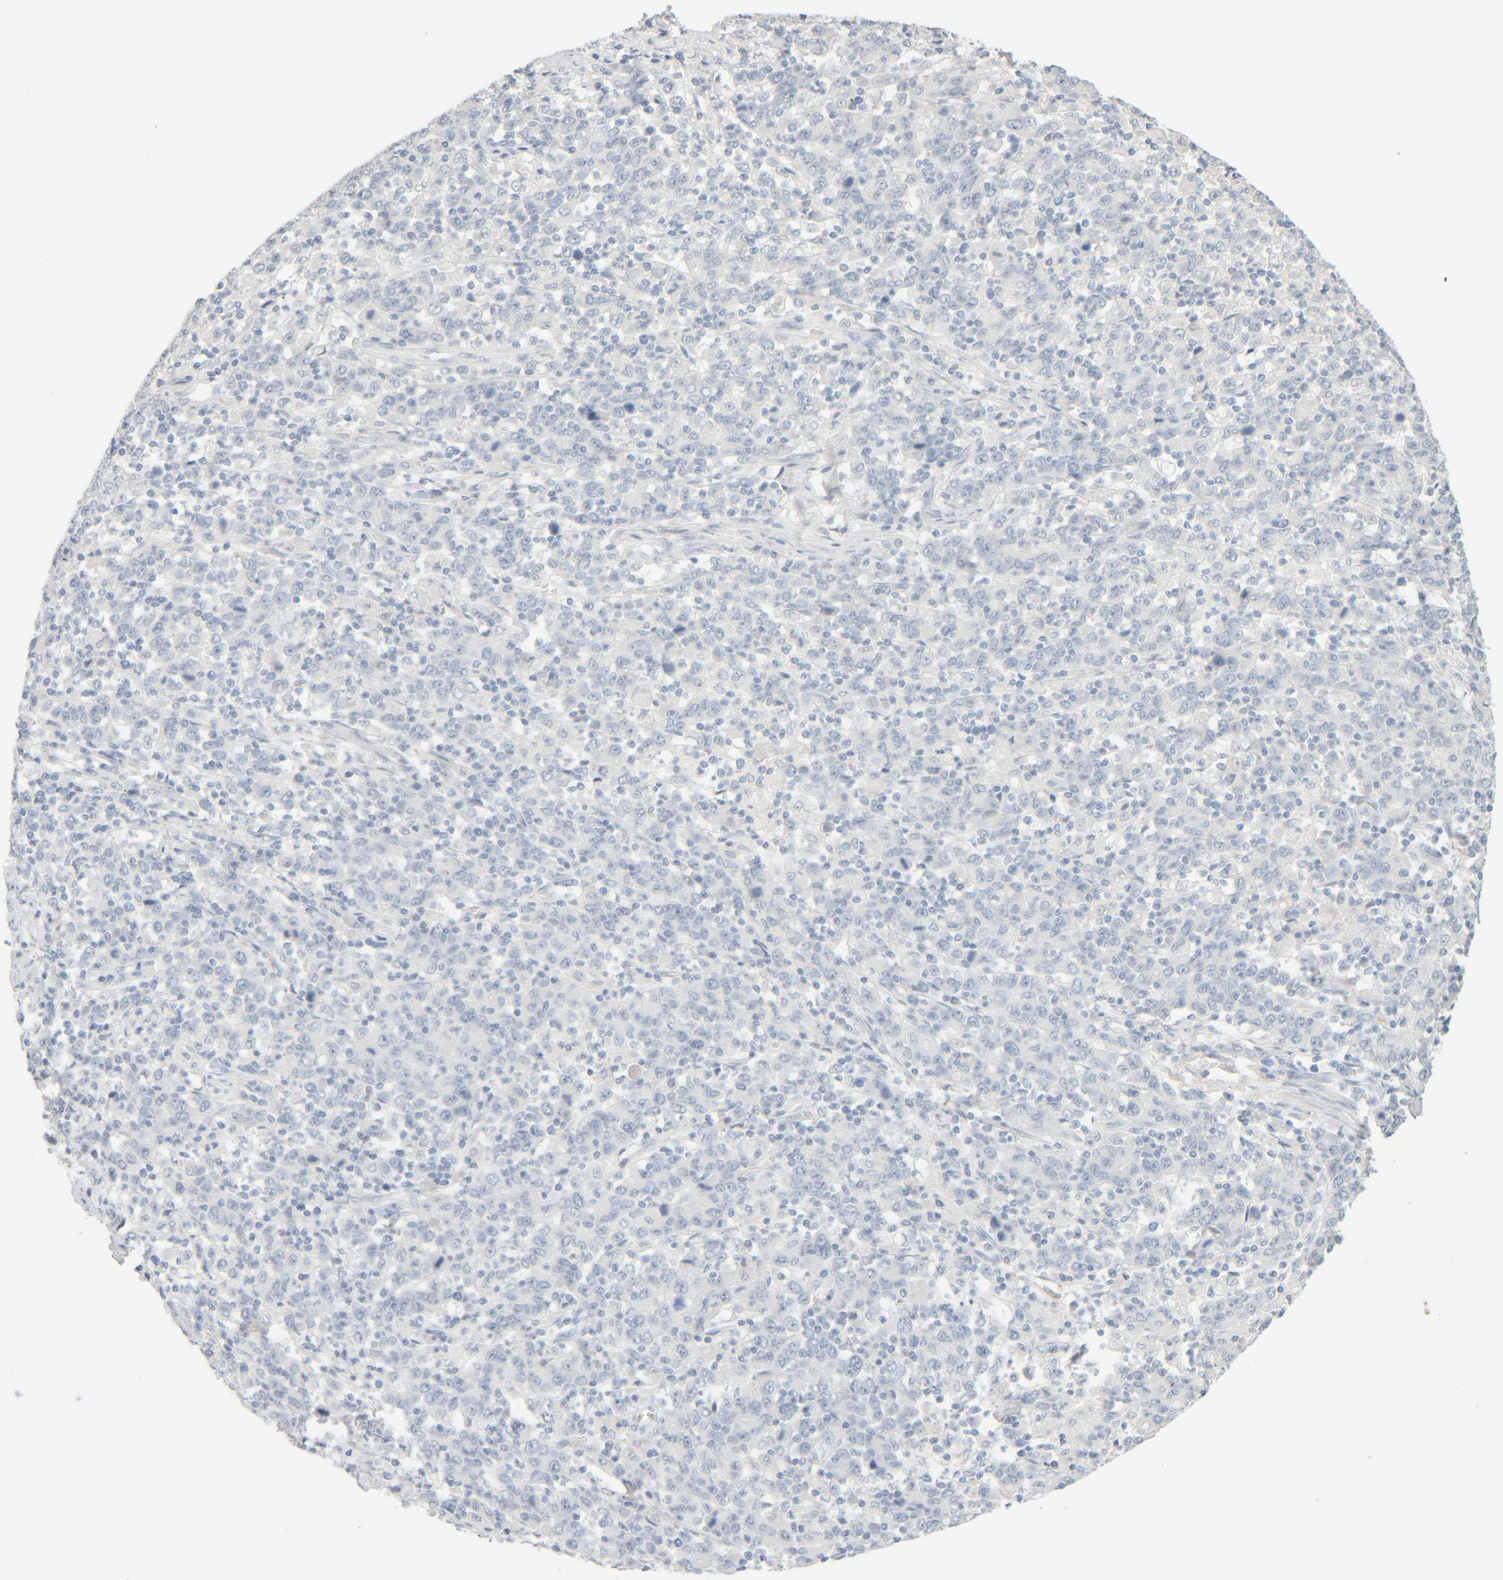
{"staining": {"intensity": "negative", "quantity": "none", "location": "none"}, "tissue": "stomach cancer", "cell_type": "Tumor cells", "image_type": "cancer", "snomed": [{"axis": "morphology", "description": "Adenocarcinoma, NOS"}, {"axis": "topography", "description": "Stomach, upper"}], "caption": "Immunohistochemistry (IHC) image of neoplastic tissue: adenocarcinoma (stomach) stained with DAB exhibits no significant protein positivity in tumor cells.", "gene": "RIDA", "patient": {"sex": "male", "age": 69}}